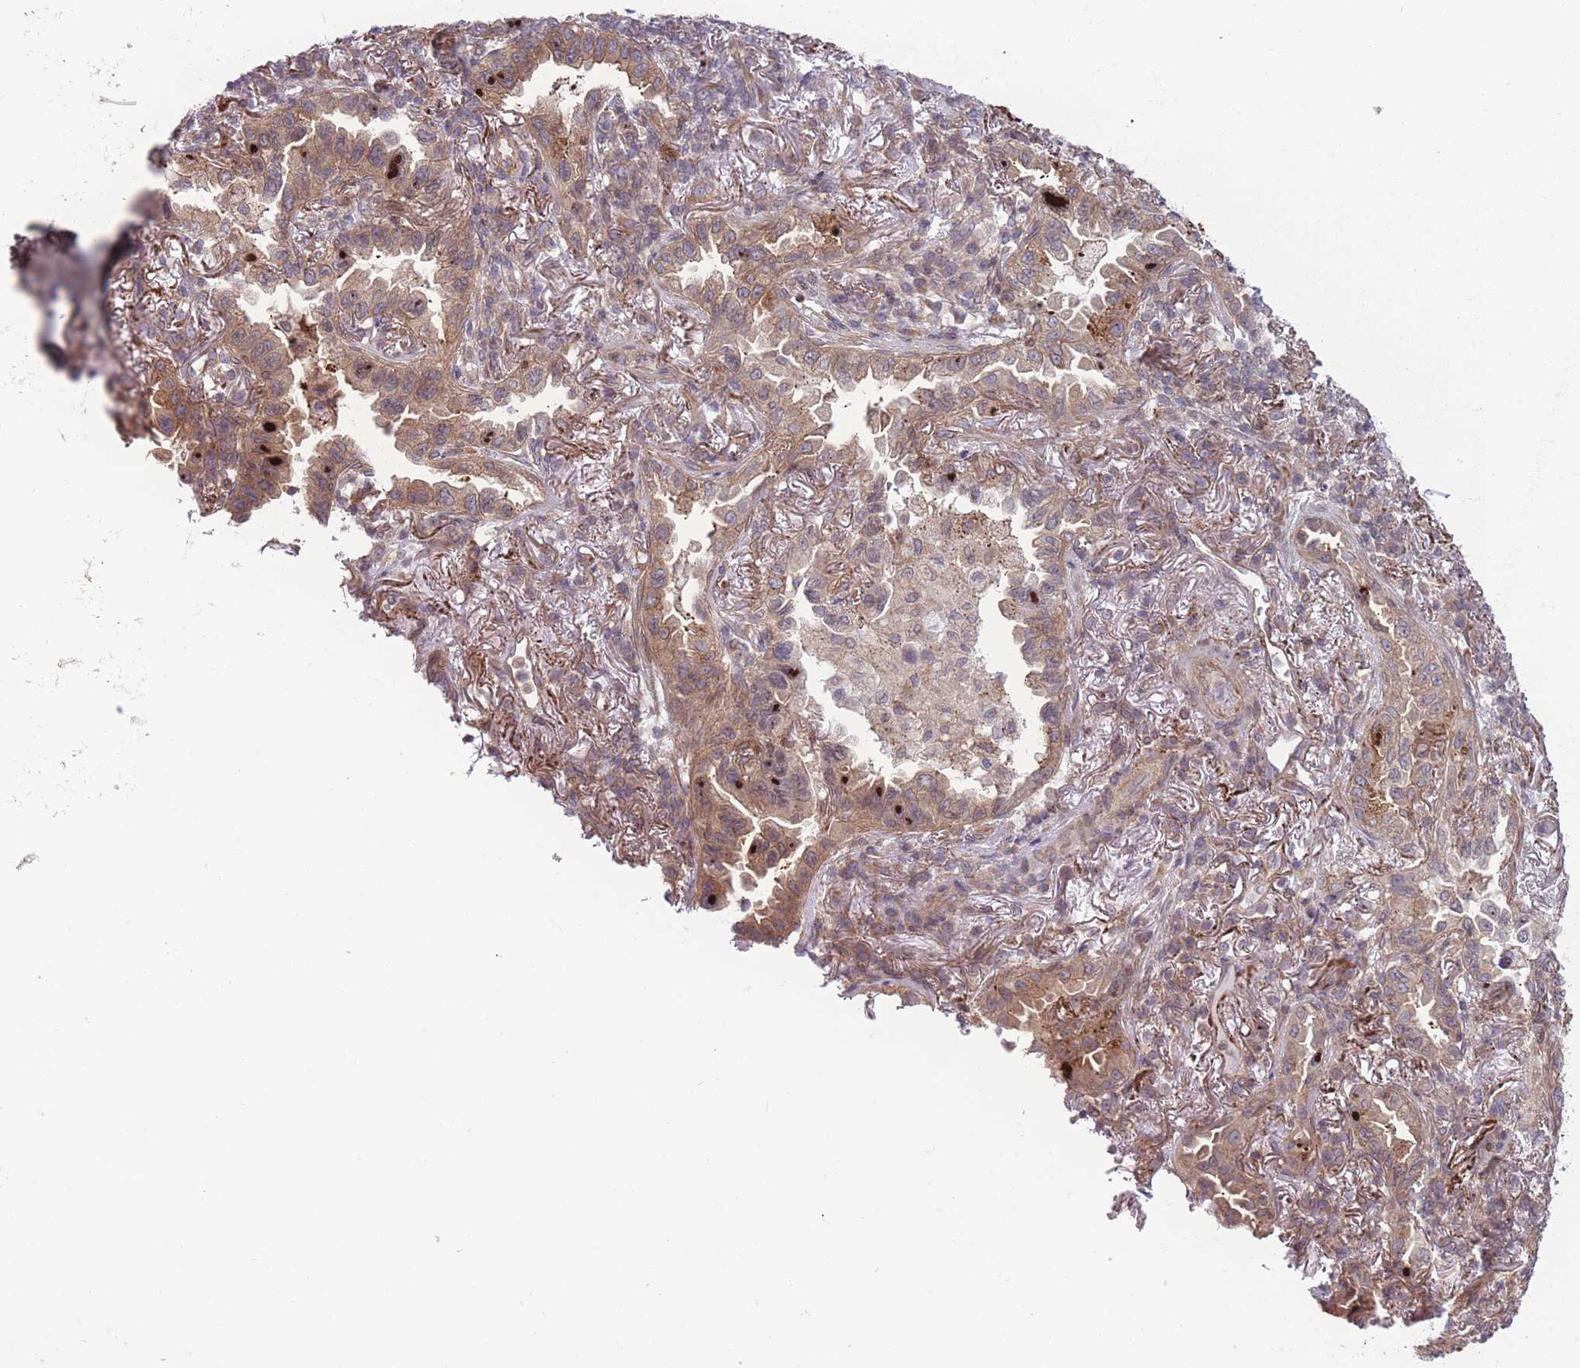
{"staining": {"intensity": "moderate", "quantity": ">75%", "location": "cytoplasmic/membranous"}, "tissue": "lung cancer", "cell_type": "Tumor cells", "image_type": "cancer", "snomed": [{"axis": "morphology", "description": "Adenocarcinoma, NOS"}, {"axis": "topography", "description": "Lung"}], "caption": "Protein analysis of lung cancer (adenocarcinoma) tissue displays moderate cytoplasmic/membranous expression in about >75% of tumor cells.", "gene": "VRK2", "patient": {"sex": "female", "age": 69}}